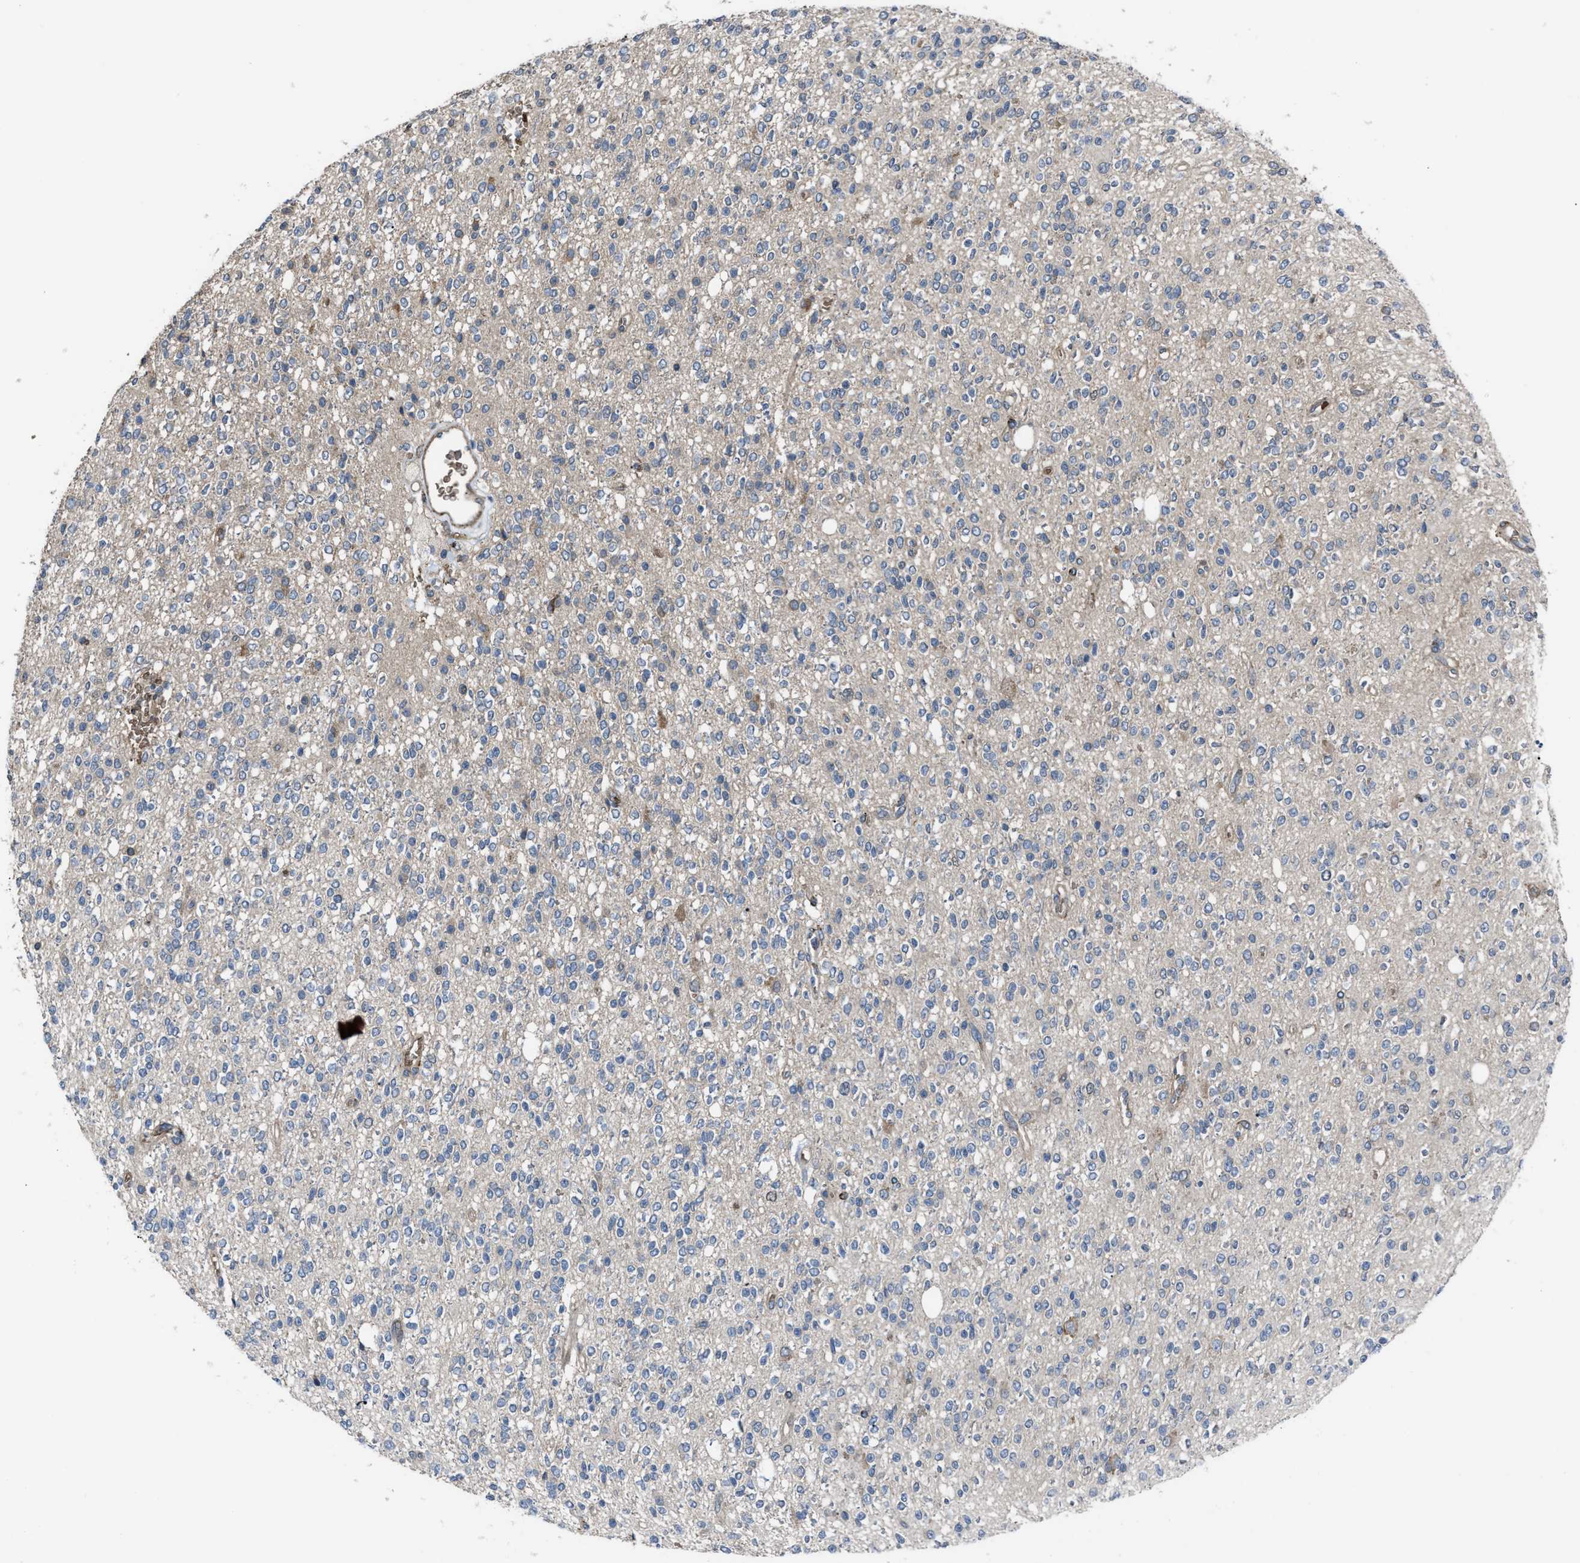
{"staining": {"intensity": "negative", "quantity": "none", "location": "none"}, "tissue": "glioma", "cell_type": "Tumor cells", "image_type": "cancer", "snomed": [{"axis": "morphology", "description": "Glioma, malignant, High grade"}, {"axis": "topography", "description": "Brain"}], "caption": "A high-resolution image shows IHC staining of malignant high-grade glioma, which displays no significant expression in tumor cells.", "gene": "SELENOM", "patient": {"sex": "male", "age": 34}}